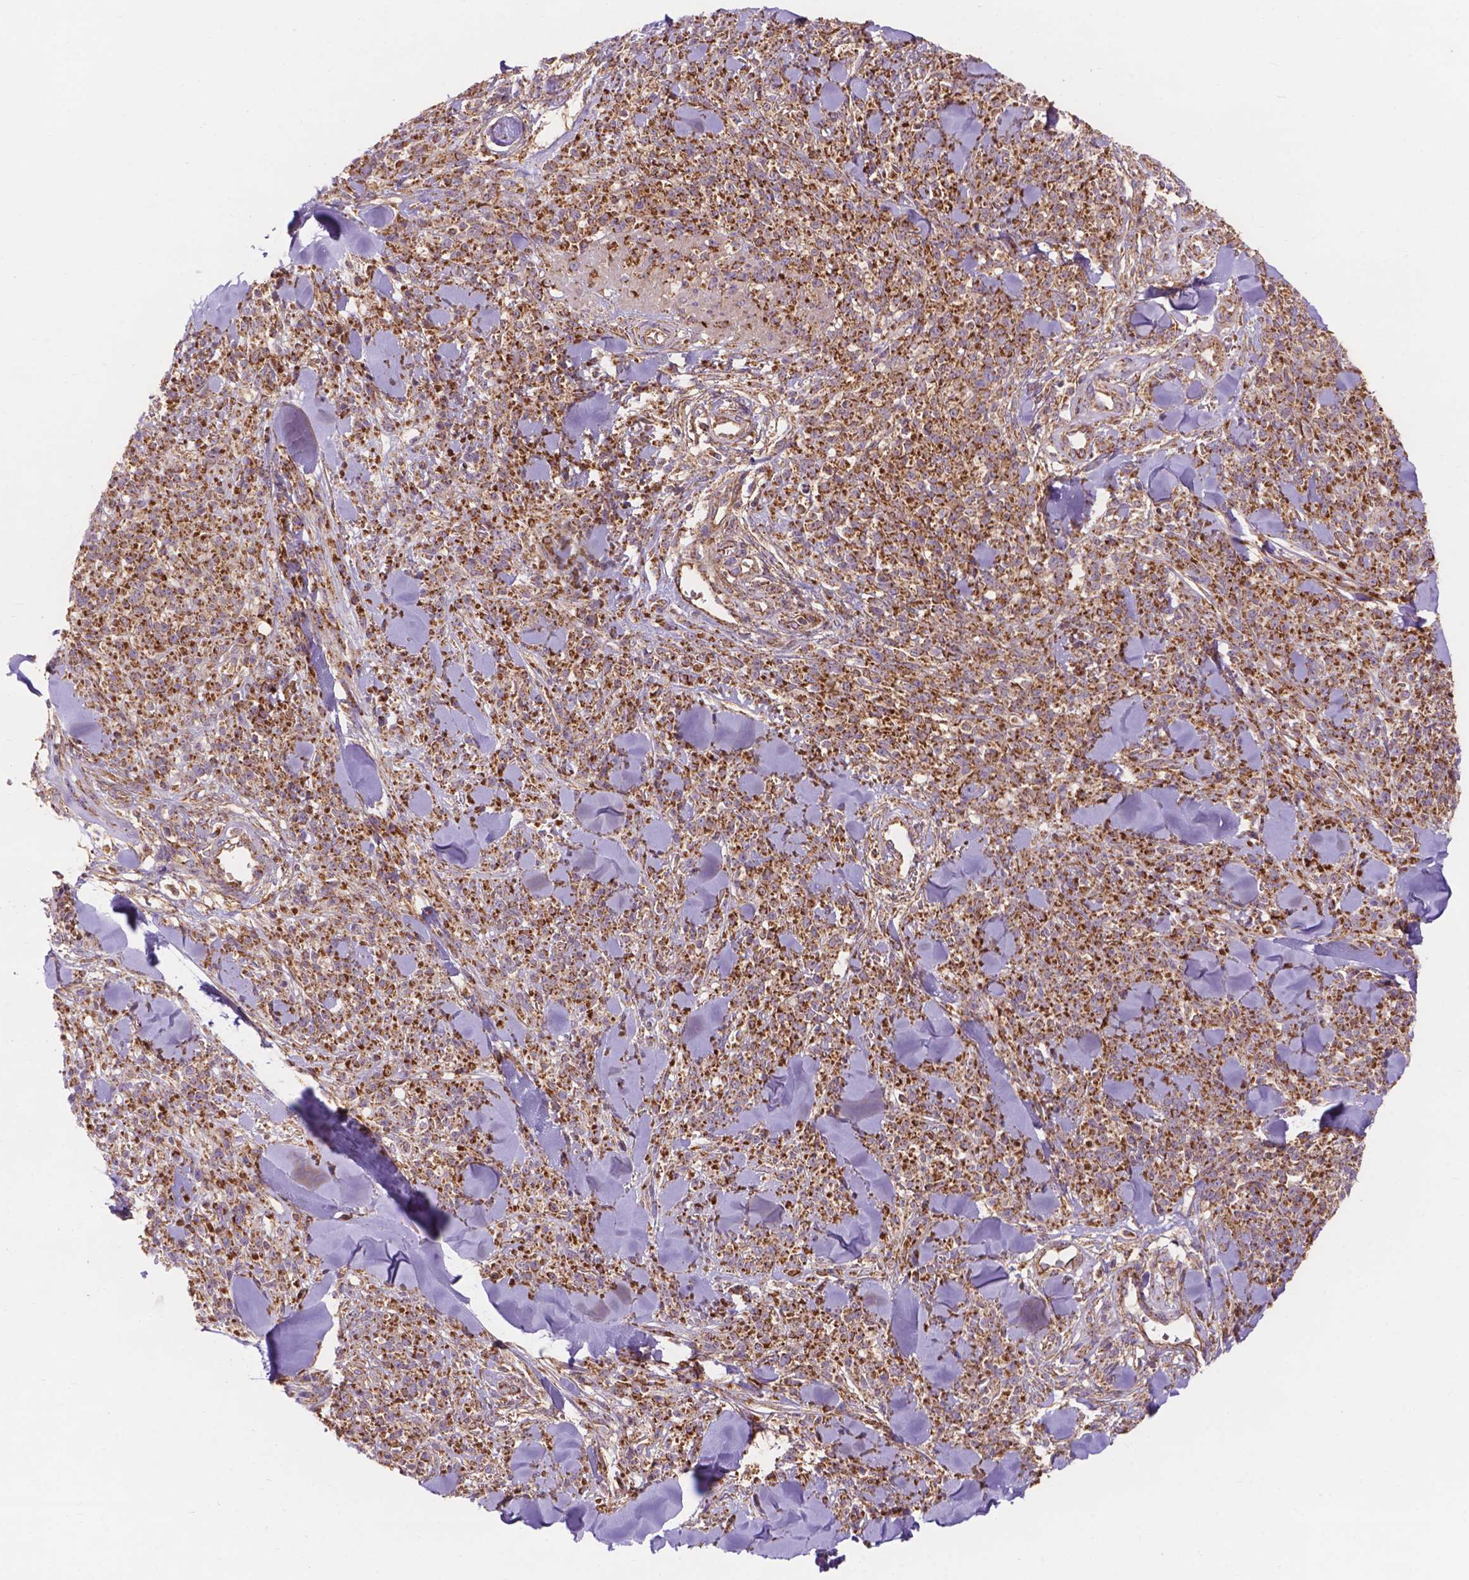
{"staining": {"intensity": "moderate", "quantity": ">75%", "location": "cytoplasmic/membranous"}, "tissue": "melanoma", "cell_type": "Tumor cells", "image_type": "cancer", "snomed": [{"axis": "morphology", "description": "Malignant melanoma, NOS"}, {"axis": "topography", "description": "Skin"}, {"axis": "topography", "description": "Skin of trunk"}], "caption": "IHC of malignant melanoma reveals medium levels of moderate cytoplasmic/membranous positivity in approximately >75% of tumor cells.", "gene": "AK3", "patient": {"sex": "male", "age": 74}}